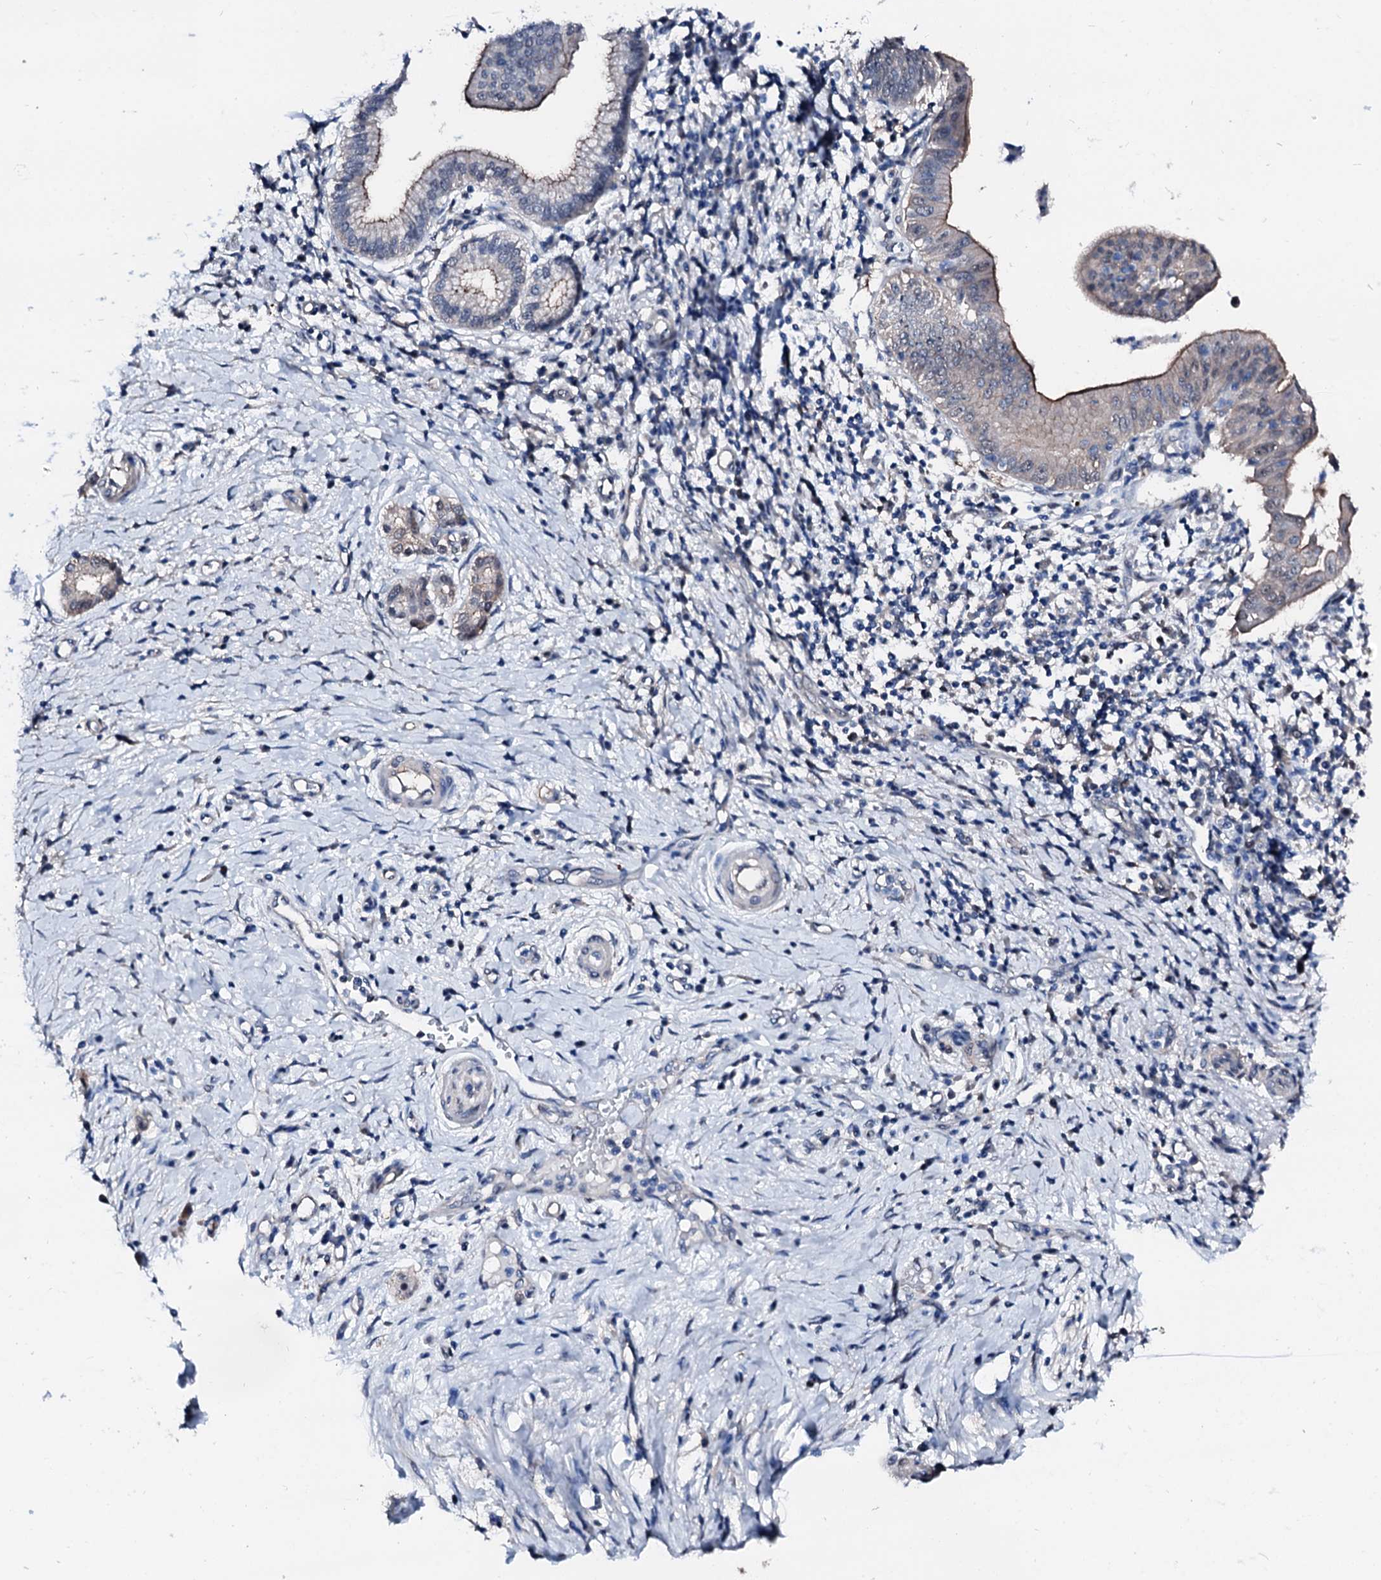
{"staining": {"intensity": "moderate", "quantity": "<25%", "location": "cytoplasmic/membranous"}, "tissue": "pancreatic cancer", "cell_type": "Tumor cells", "image_type": "cancer", "snomed": [{"axis": "morphology", "description": "Adenocarcinoma, NOS"}, {"axis": "topography", "description": "Pancreas"}], "caption": "DAB (3,3'-diaminobenzidine) immunohistochemical staining of pancreatic cancer reveals moderate cytoplasmic/membranous protein positivity in approximately <25% of tumor cells.", "gene": "CSN2", "patient": {"sex": "male", "age": 68}}